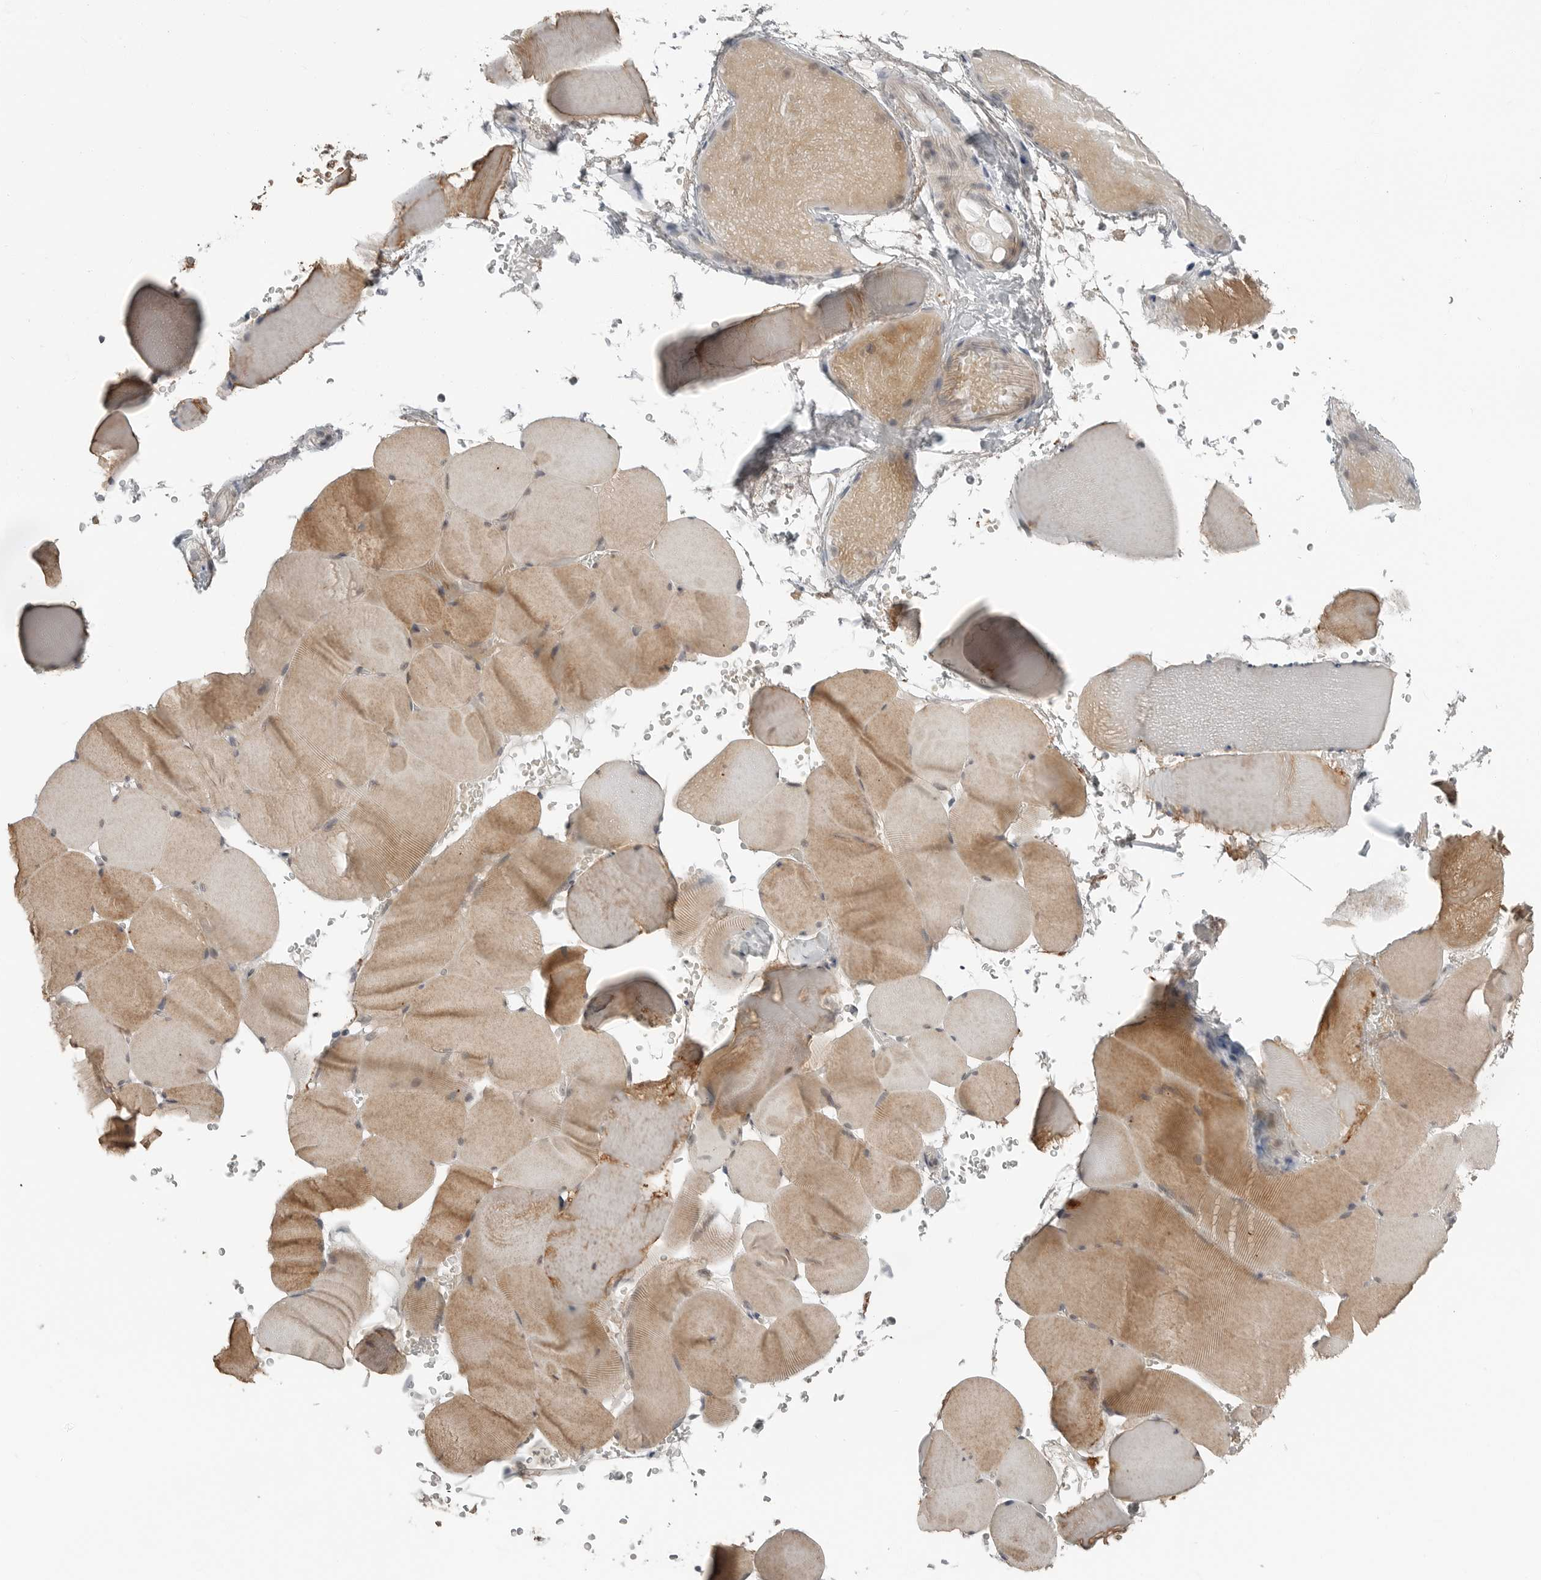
{"staining": {"intensity": "moderate", "quantity": ">75%", "location": "cytoplasmic/membranous"}, "tissue": "skeletal muscle", "cell_type": "Myocytes", "image_type": "normal", "snomed": [{"axis": "morphology", "description": "Normal tissue, NOS"}, {"axis": "topography", "description": "Skeletal muscle"}], "caption": "Immunohistochemical staining of normal human skeletal muscle demonstrates >75% levels of moderate cytoplasmic/membranous protein expression in approximately >75% of myocytes.", "gene": "FCRLB", "patient": {"sex": "male", "age": 62}}